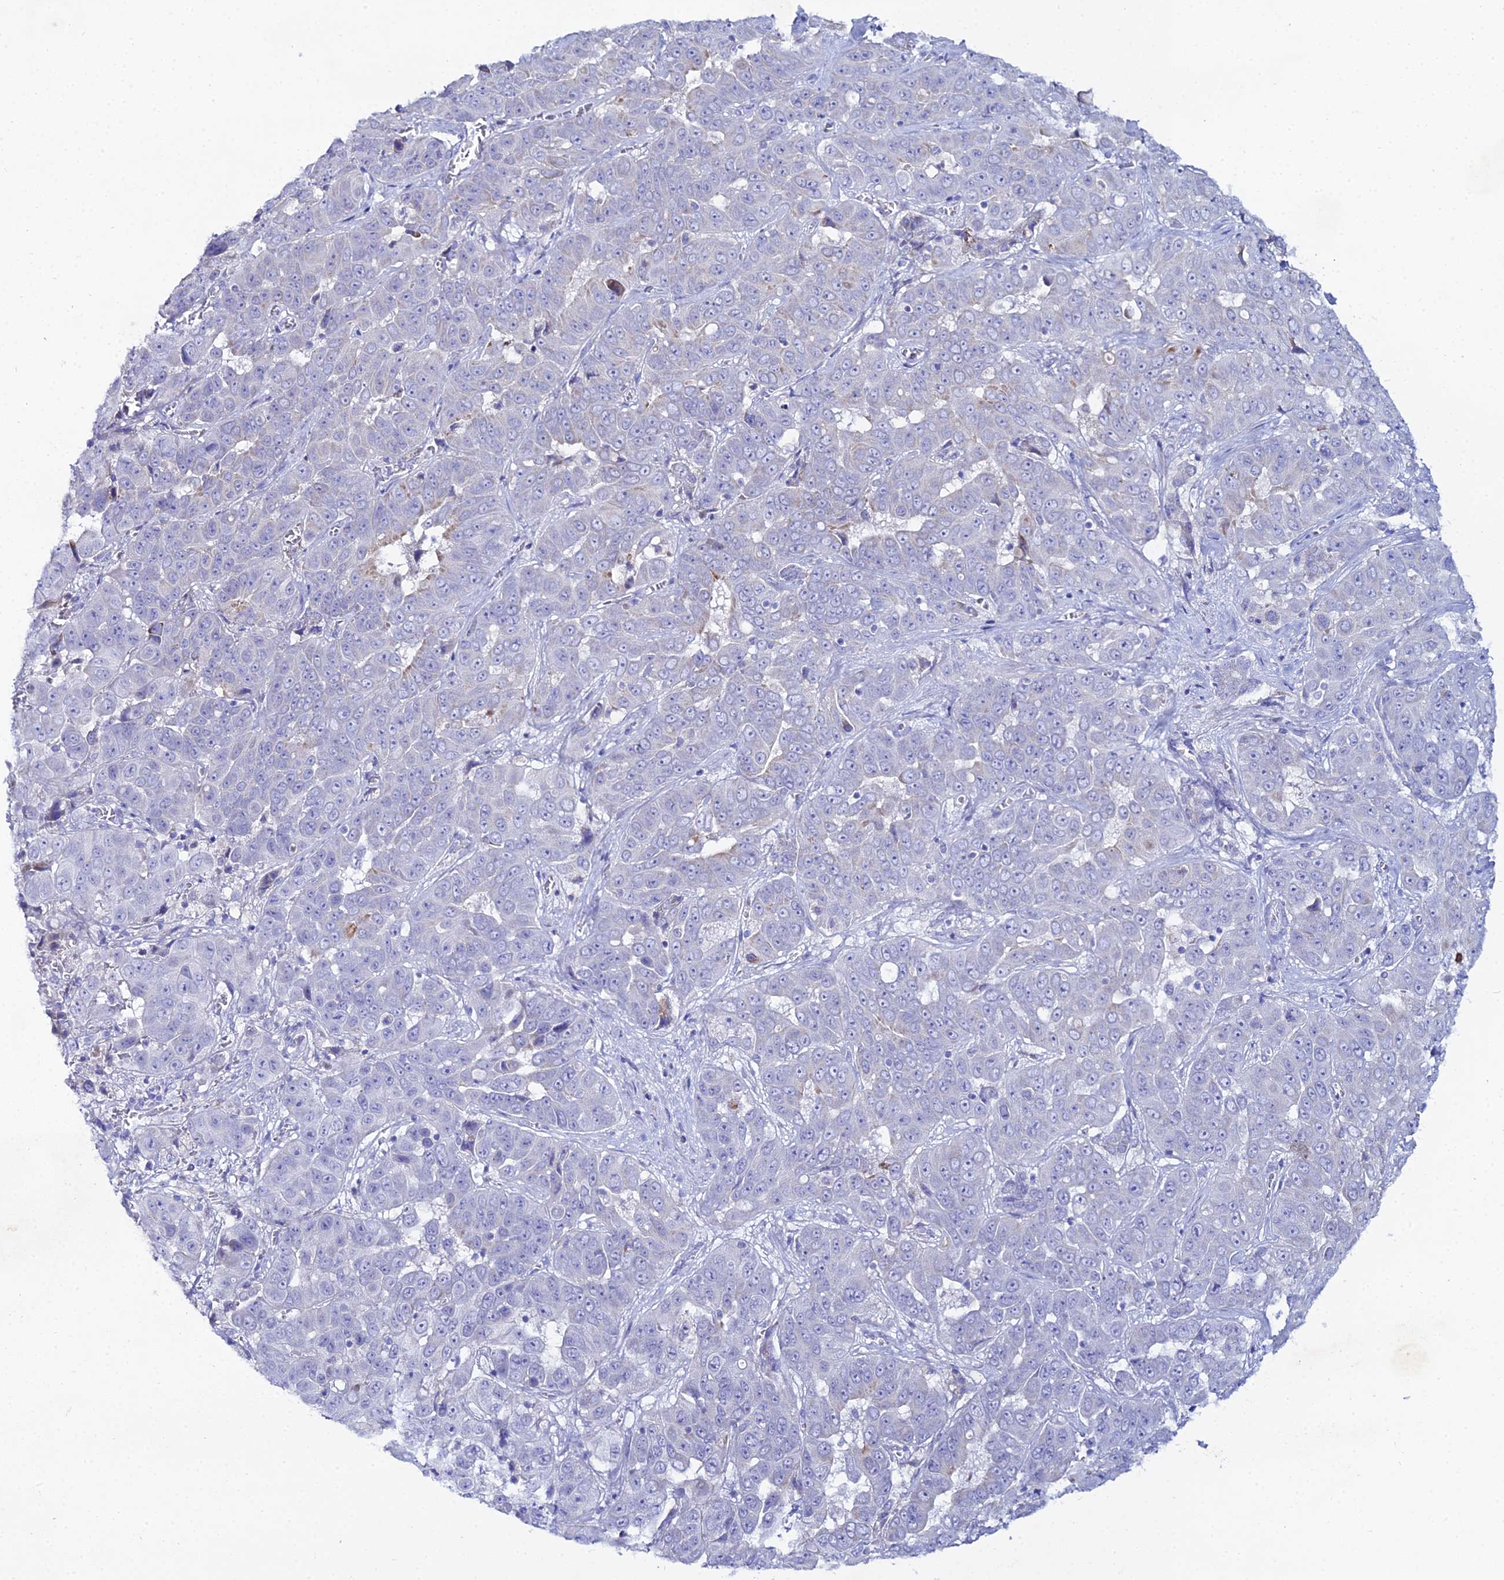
{"staining": {"intensity": "negative", "quantity": "none", "location": "none"}, "tissue": "liver cancer", "cell_type": "Tumor cells", "image_type": "cancer", "snomed": [{"axis": "morphology", "description": "Cholangiocarcinoma"}, {"axis": "topography", "description": "Liver"}], "caption": "The micrograph displays no staining of tumor cells in liver cancer (cholangiocarcinoma).", "gene": "DHX34", "patient": {"sex": "female", "age": 52}}